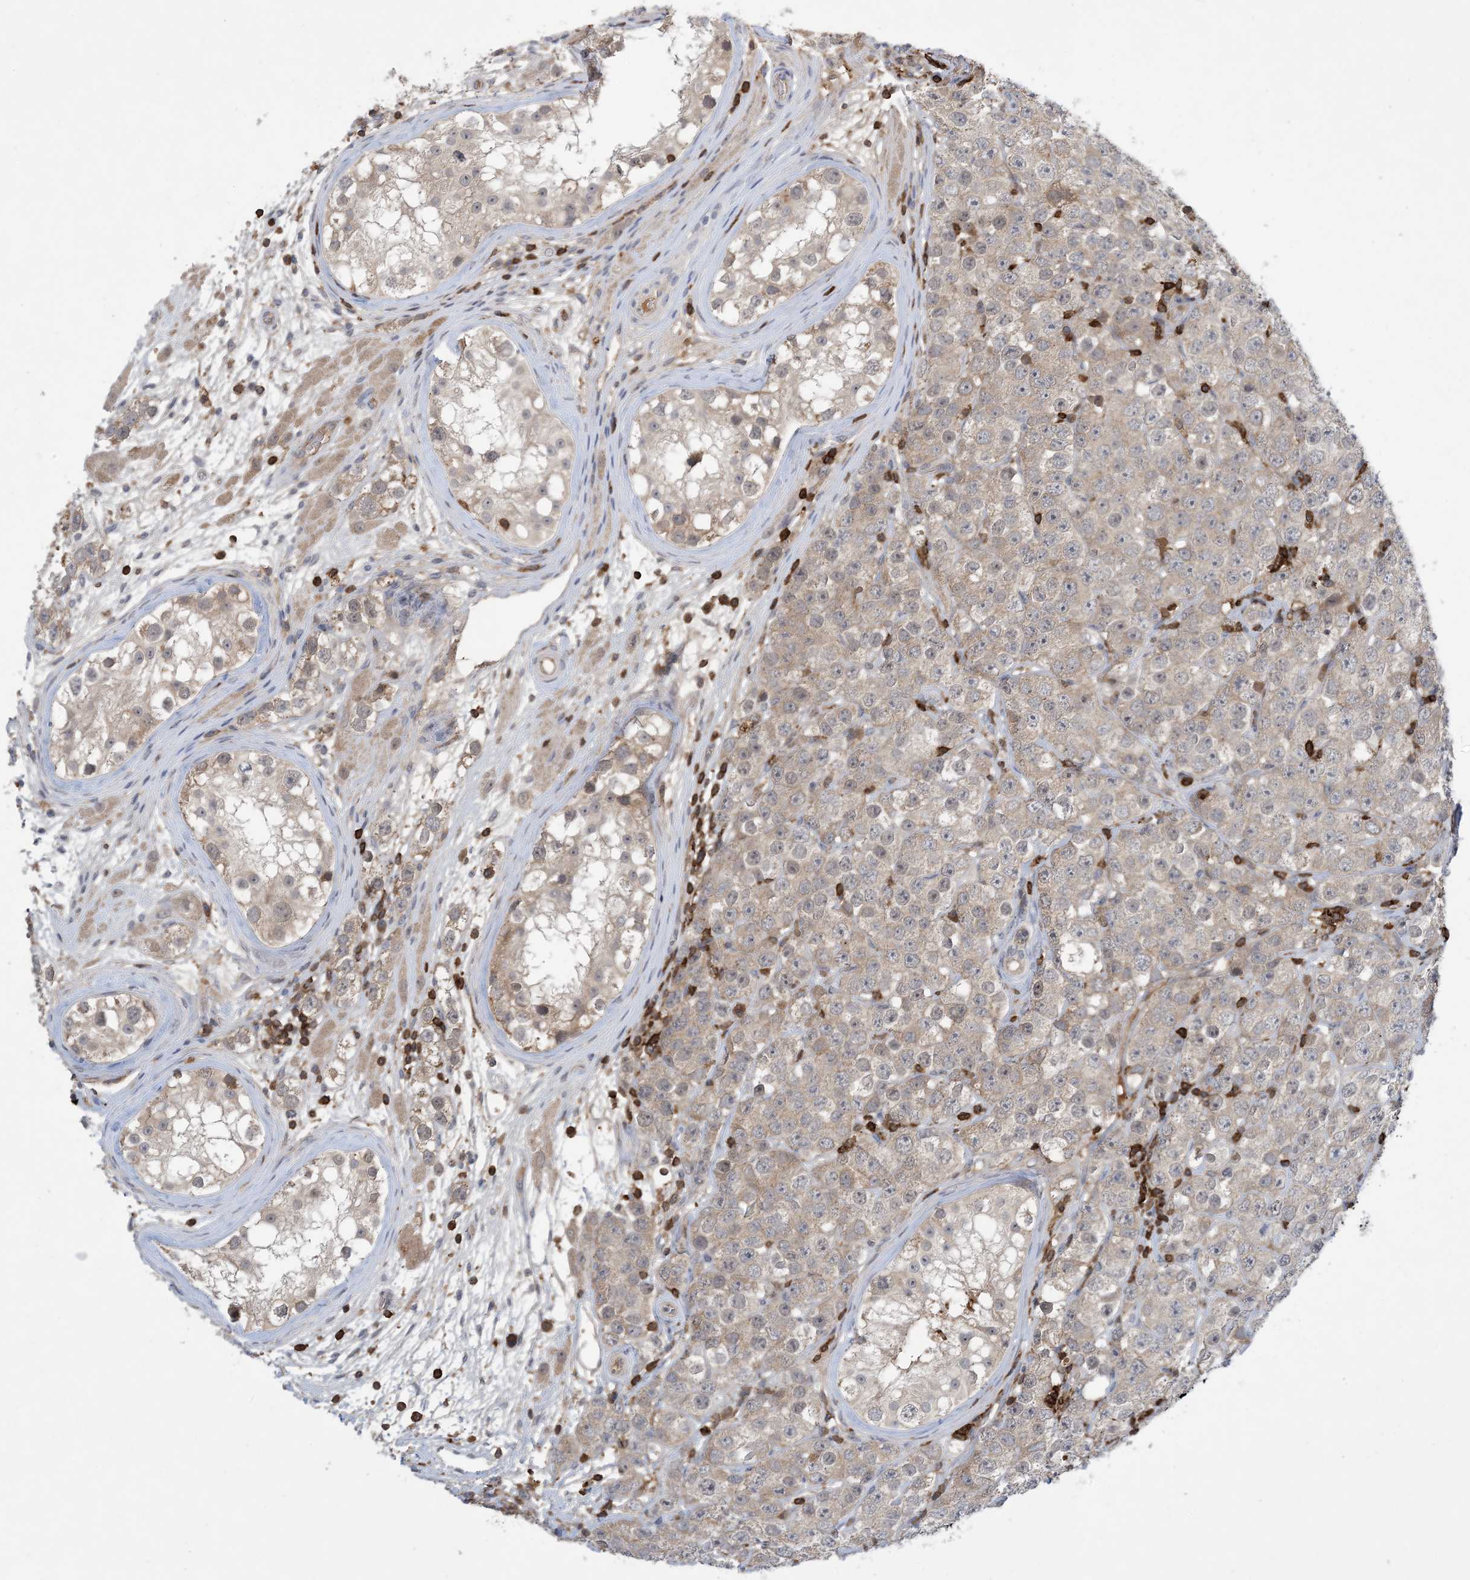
{"staining": {"intensity": "weak", "quantity": "25%-75%", "location": "cytoplasmic/membranous"}, "tissue": "testis cancer", "cell_type": "Tumor cells", "image_type": "cancer", "snomed": [{"axis": "morphology", "description": "Seminoma, NOS"}, {"axis": "topography", "description": "Testis"}], "caption": "The micrograph displays staining of testis cancer (seminoma), revealing weak cytoplasmic/membranous protein expression (brown color) within tumor cells.", "gene": "AK9", "patient": {"sex": "male", "age": 28}}